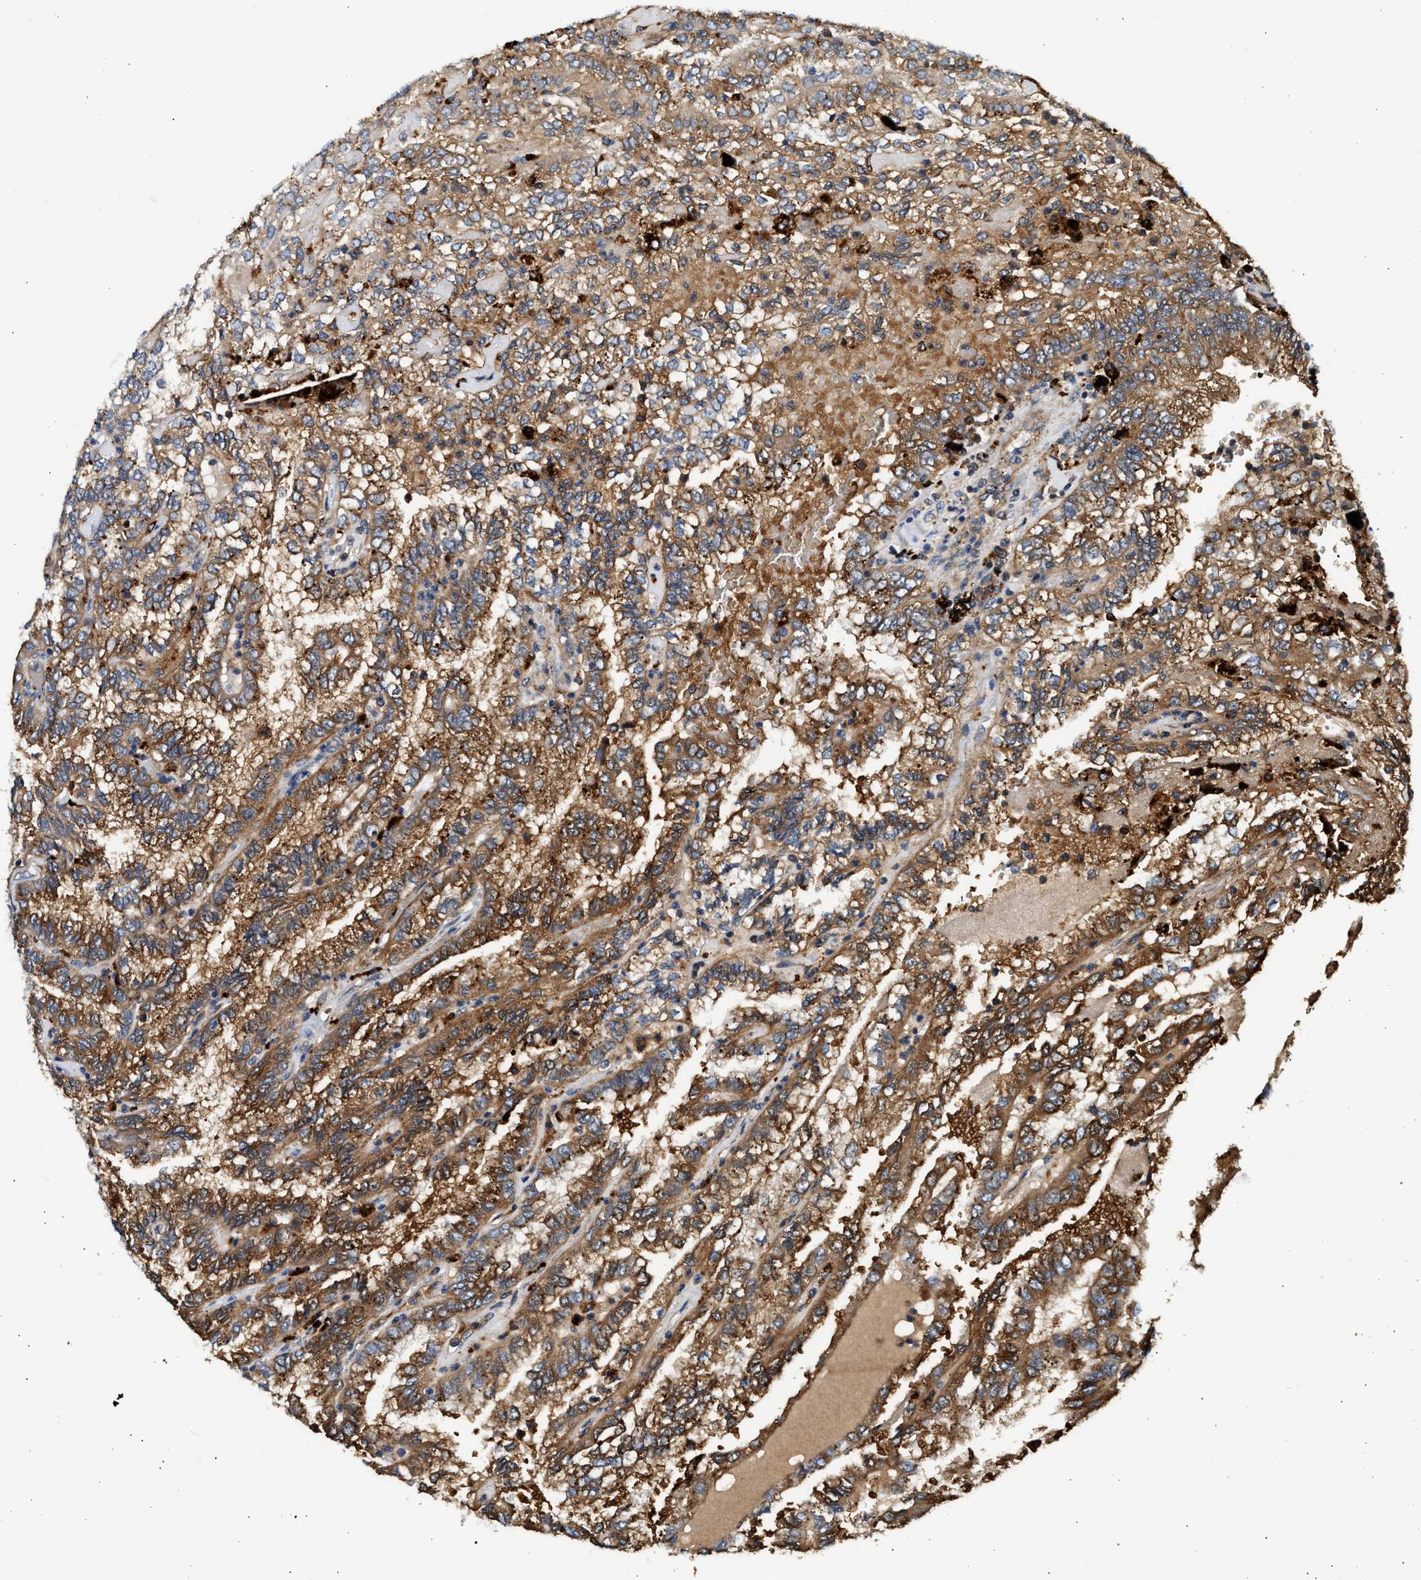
{"staining": {"intensity": "moderate", "quantity": ">75%", "location": "cytoplasmic/membranous"}, "tissue": "renal cancer", "cell_type": "Tumor cells", "image_type": "cancer", "snomed": [{"axis": "morphology", "description": "Inflammation, NOS"}, {"axis": "morphology", "description": "Adenocarcinoma, NOS"}, {"axis": "topography", "description": "Kidney"}], "caption": "Brown immunohistochemical staining in adenocarcinoma (renal) demonstrates moderate cytoplasmic/membranous positivity in approximately >75% of tumor cells.", "gene": "PLD3", "patient": {"sex": "male", "age": 68}}